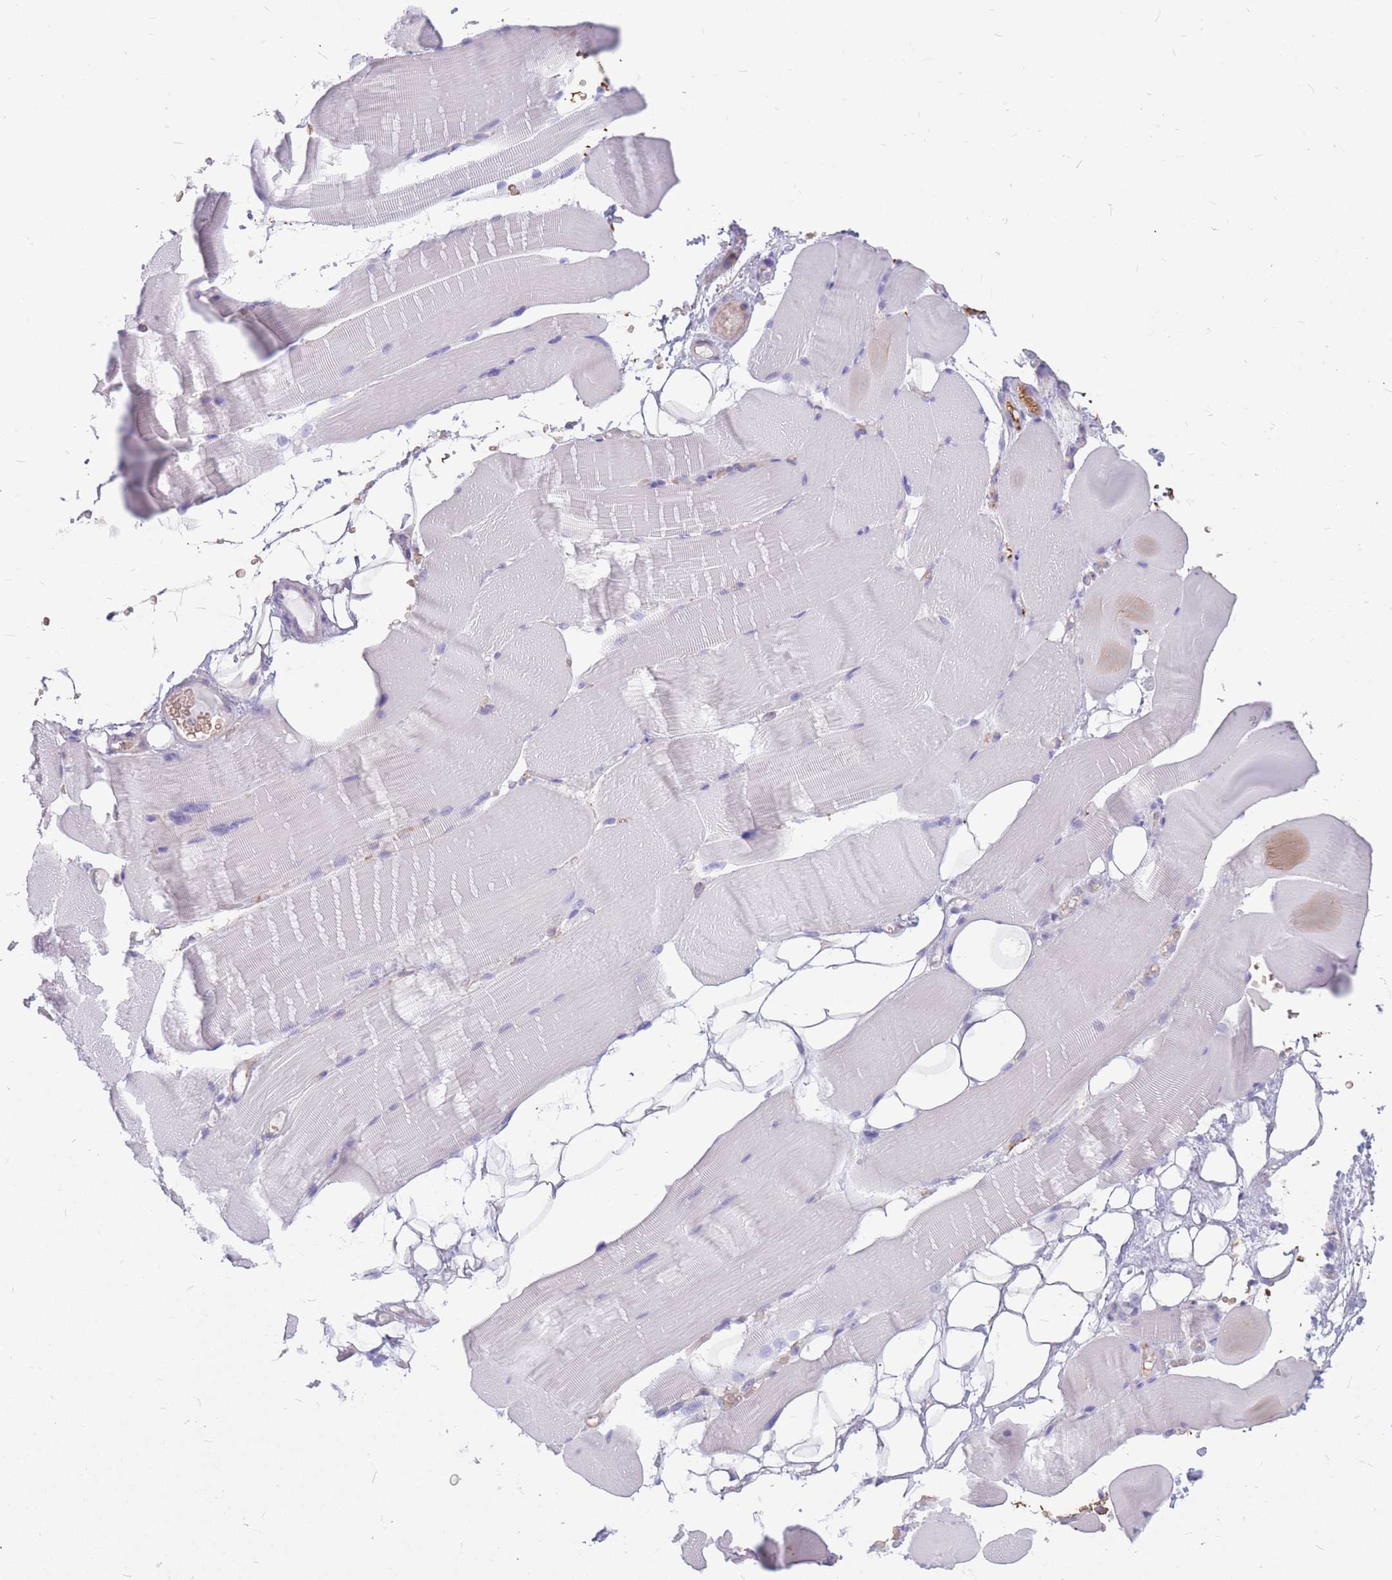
{"staining": {"intensity": "negative", "quantity": "none", "location": "none"}, "tissue": "skeletal muscle", "cell_type": "Myocytes", "image_type": "normal", "snomed": [{"axis": "morphology", "description": "Normal tissue, NOS"}, {"axis": "topography", "description": "Skeletal muscle"}, {"axis": "topography", "description": "Parathyroid gland"}], "caption": "Myocytes show no significant expression in unremarkable skeletal muscle. The staining is performed using DAB (3,3'-diaminobenzidine) brown chromogen with nuclei counter-stained in using hematoxylin.", "gene": "ADD2", "patient": {"sex": "female", "age": 37}}